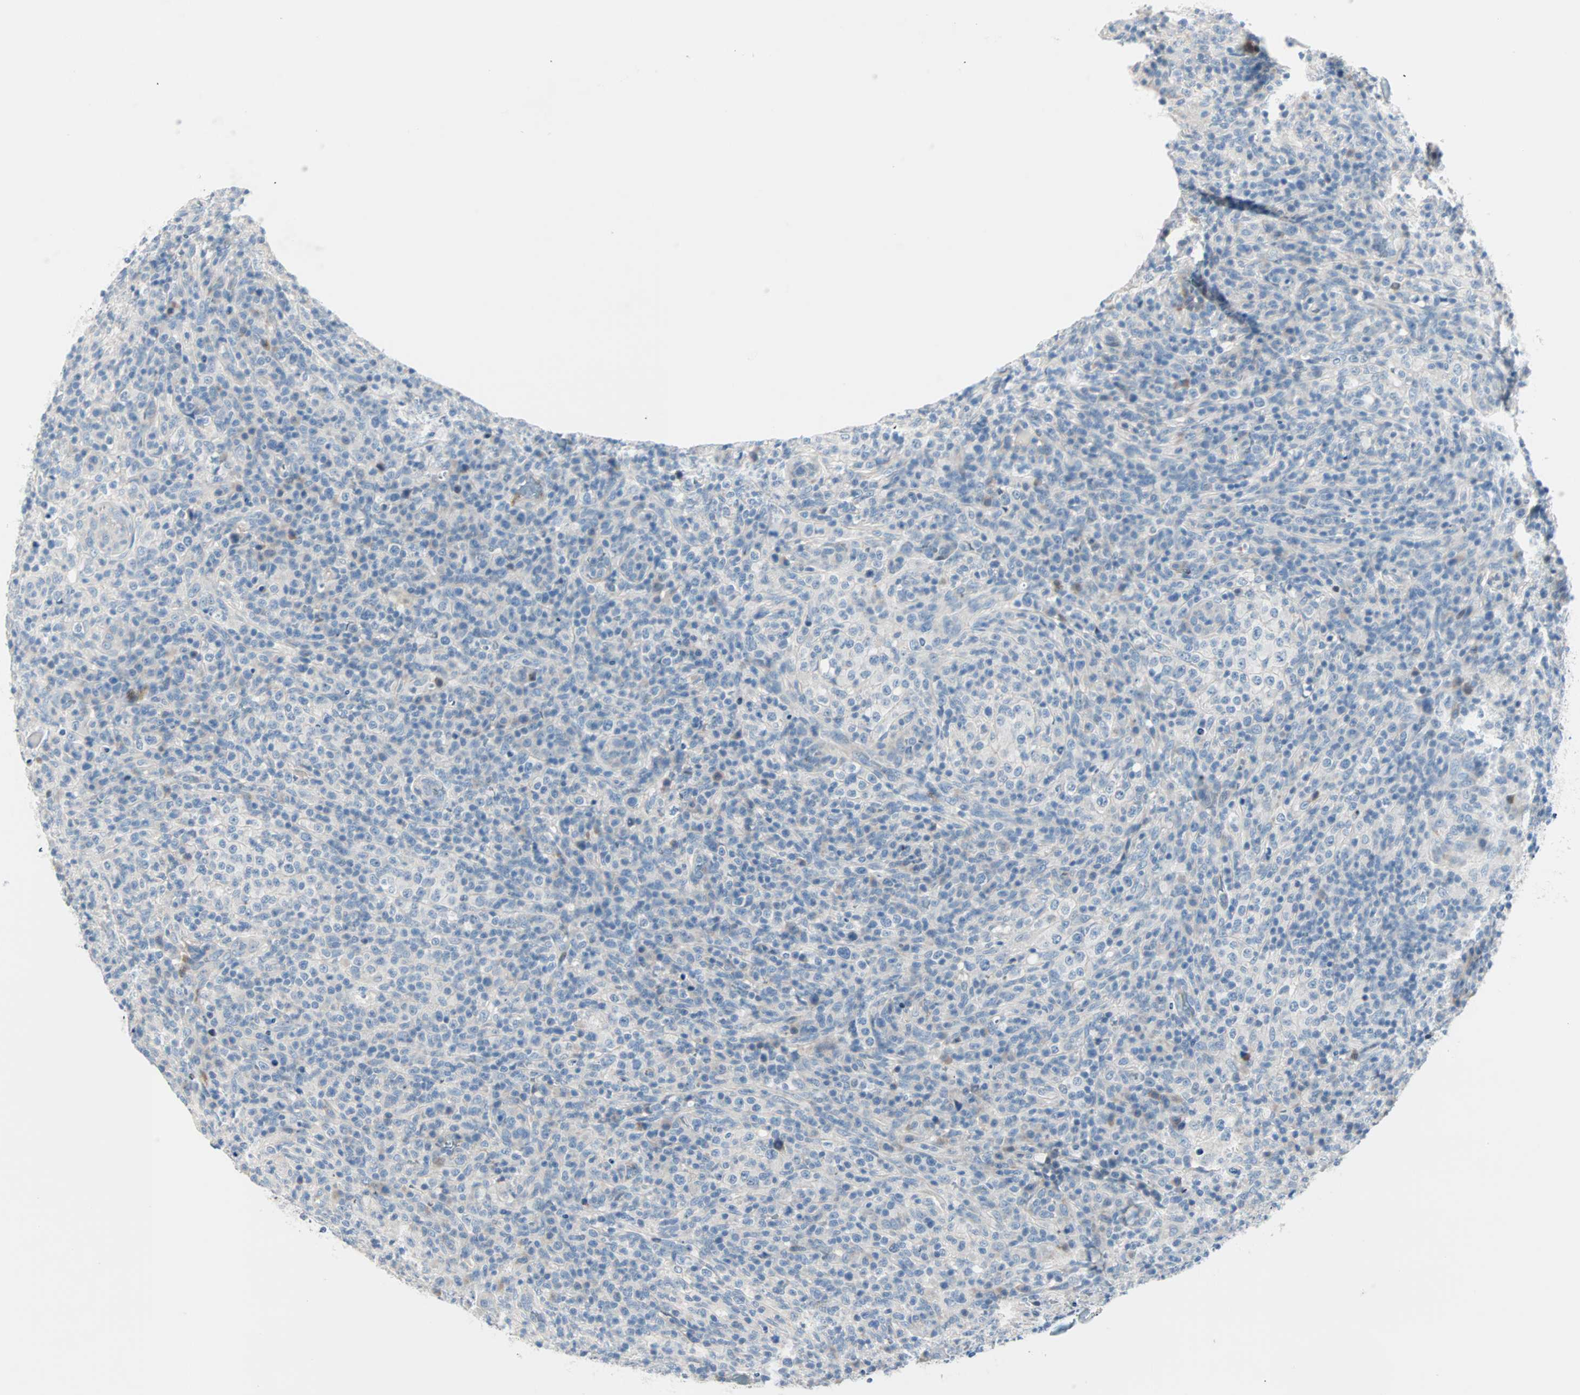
{"staining": {"intensity": "negative", "quantity": "none", "location": "none"}, "tissue": "lymphoma", "cell_type": "Tumor cells", "image_type": "cancer", "snomed": [{"axis": "morphology", "description": "Malignant lymphoma, non-Hodgkin's type, High grade"}, {"axis": "topography", "description": "Lymph node"}], "caption": "A high-resolution image shows IHC staining of malignant lymphoma, non-Hodgkin's type (high-grade), which reveals no significant staining in tumor cells.", "gene": "NEFH", "patient": {"sex": "female", "age": 76}}